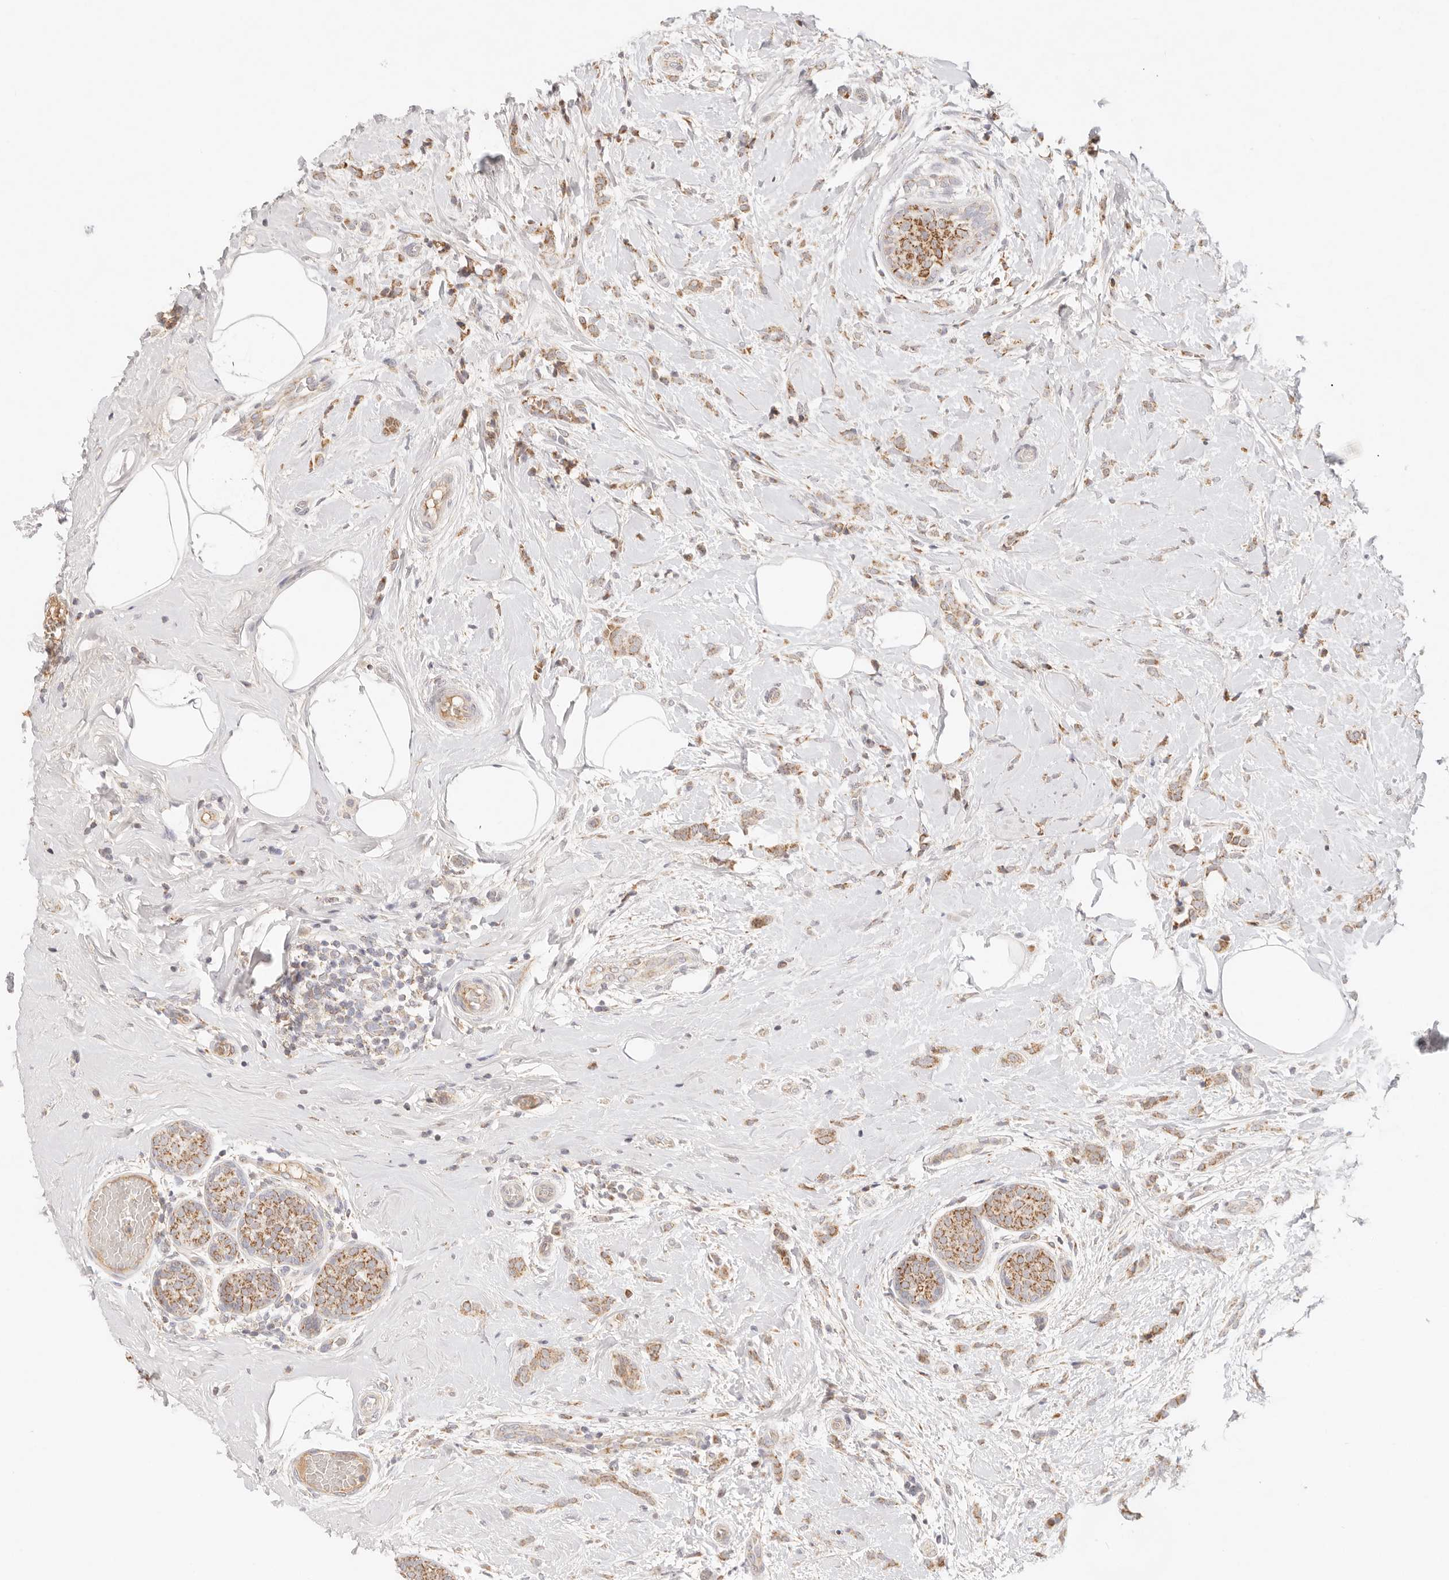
{"staining": {"intensity": "moderate", "quantity": ">75%", "location": "cytoplasmic/membranous"}, "tissue": "breast cancer", "cell_type": "Tumor cells", "image_type": "cancer", "snomed": [{"axis": "morphology", "description": "Lobular carcinoma, in situ"}, {"axis": "morphology", "description": "Lobular carcinoma"}, {"axis": "topography", "description": "Breast"}], "caption": "A micrograph of human breast cancer stained for a protein demonstrates moderate cytoplasmic/membranous brown staining in tumor cells.", "gene": "COA6", "patient": {"sex": "female", "age": 41}}